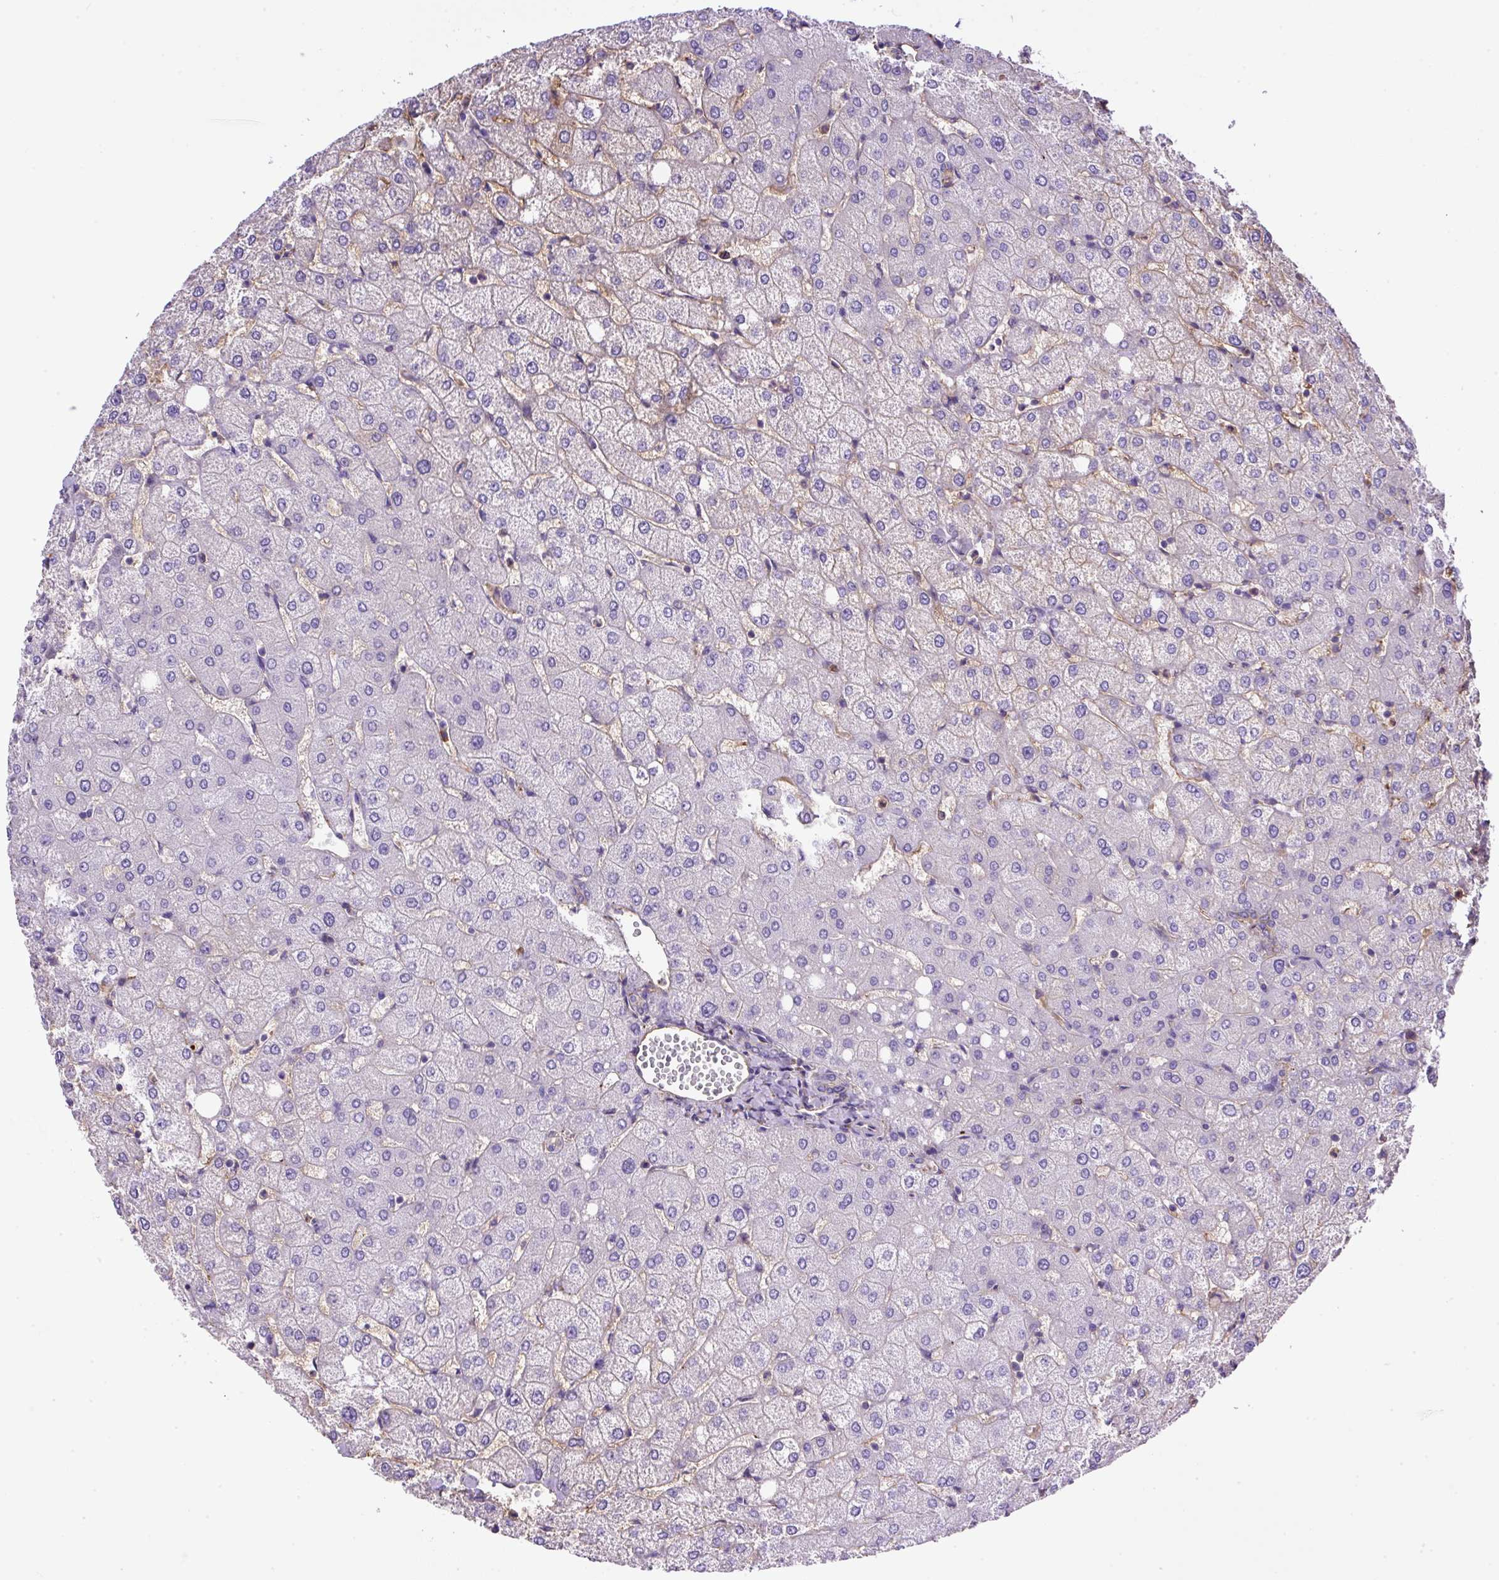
{"staining": {"intensity": "negative", "quantity": "none", "location": "none"}, "tissue": "liver", "cell_type": "Cholangiocytes", "image_type": "normal", "snomed": [{"axis": "morphology", "description": "Normal tissue, NOS"}, {"axis": "topography", "description": "Liver"}], "caption": "There is no significant expression in cholangiocytes of liver. The staining is performed using DAB brown chromogen with nuclei counter-stained in using hematoxylin.", "gene": "MAGEB5", "patient": {"sex": "female", "age": 54}}